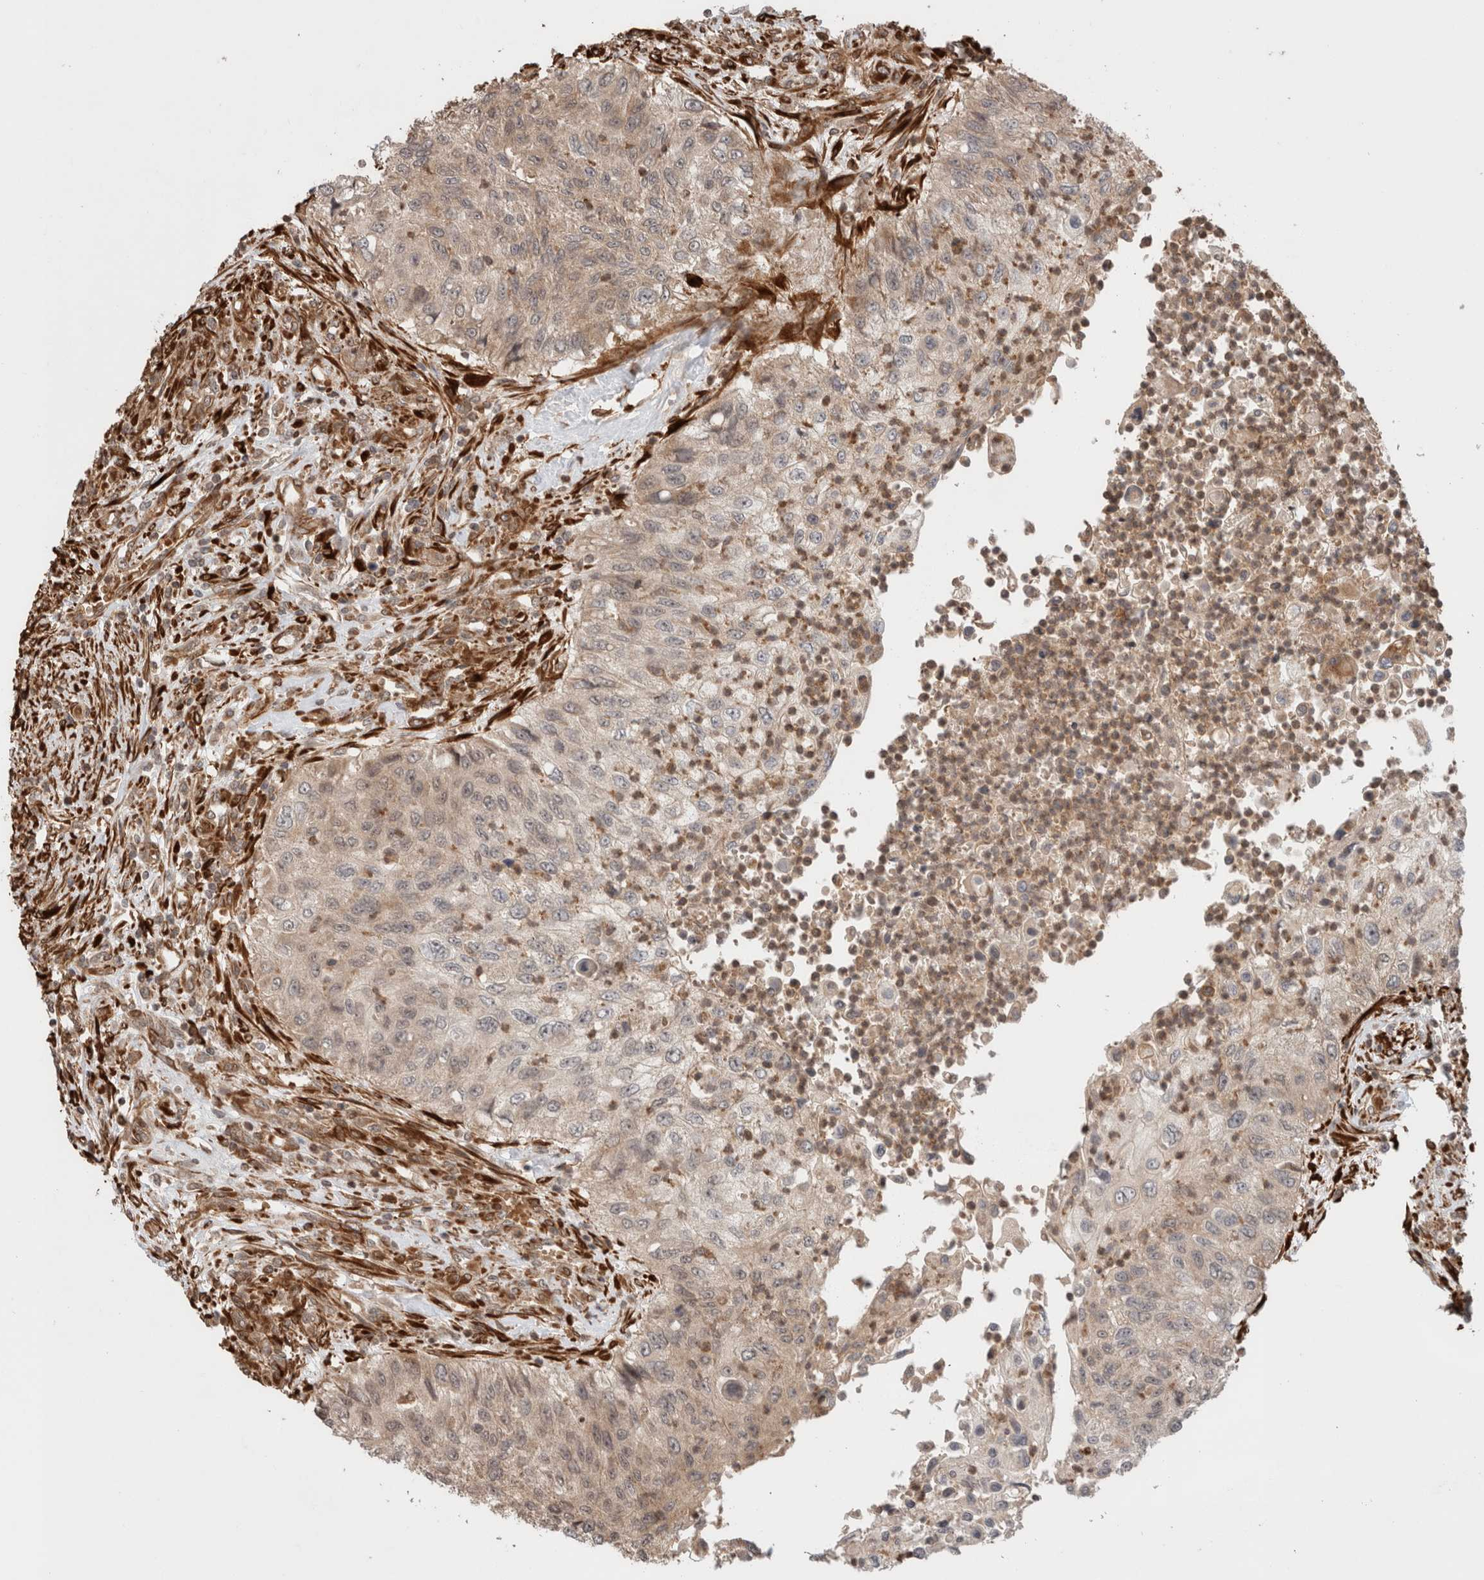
{"staining": {"intensity": "weak", "quantity": ">75%", "location": "cytoplasmic/membranous"}, "tissue": "urothelial cancer", "cell_type": "Tumor cells", "image_type": "cancer", "snomed": [{"axis": "morphology", "description": "Urothelial carcinoma, High grade"}, {"axis": "topography", "description": "Urinary bladder"}], "caption": "The image shows immunohistochemical staining of urothelial carcinoma (high-grade). There is weak cytoplasmic/membranous positivity is identified in approximately >75% of tumor cells. (DAB = brown stain, brightfield microscopy at high magnification).", "gene": "ZNF649", "patient": {"sex": "female", "age": 60}}